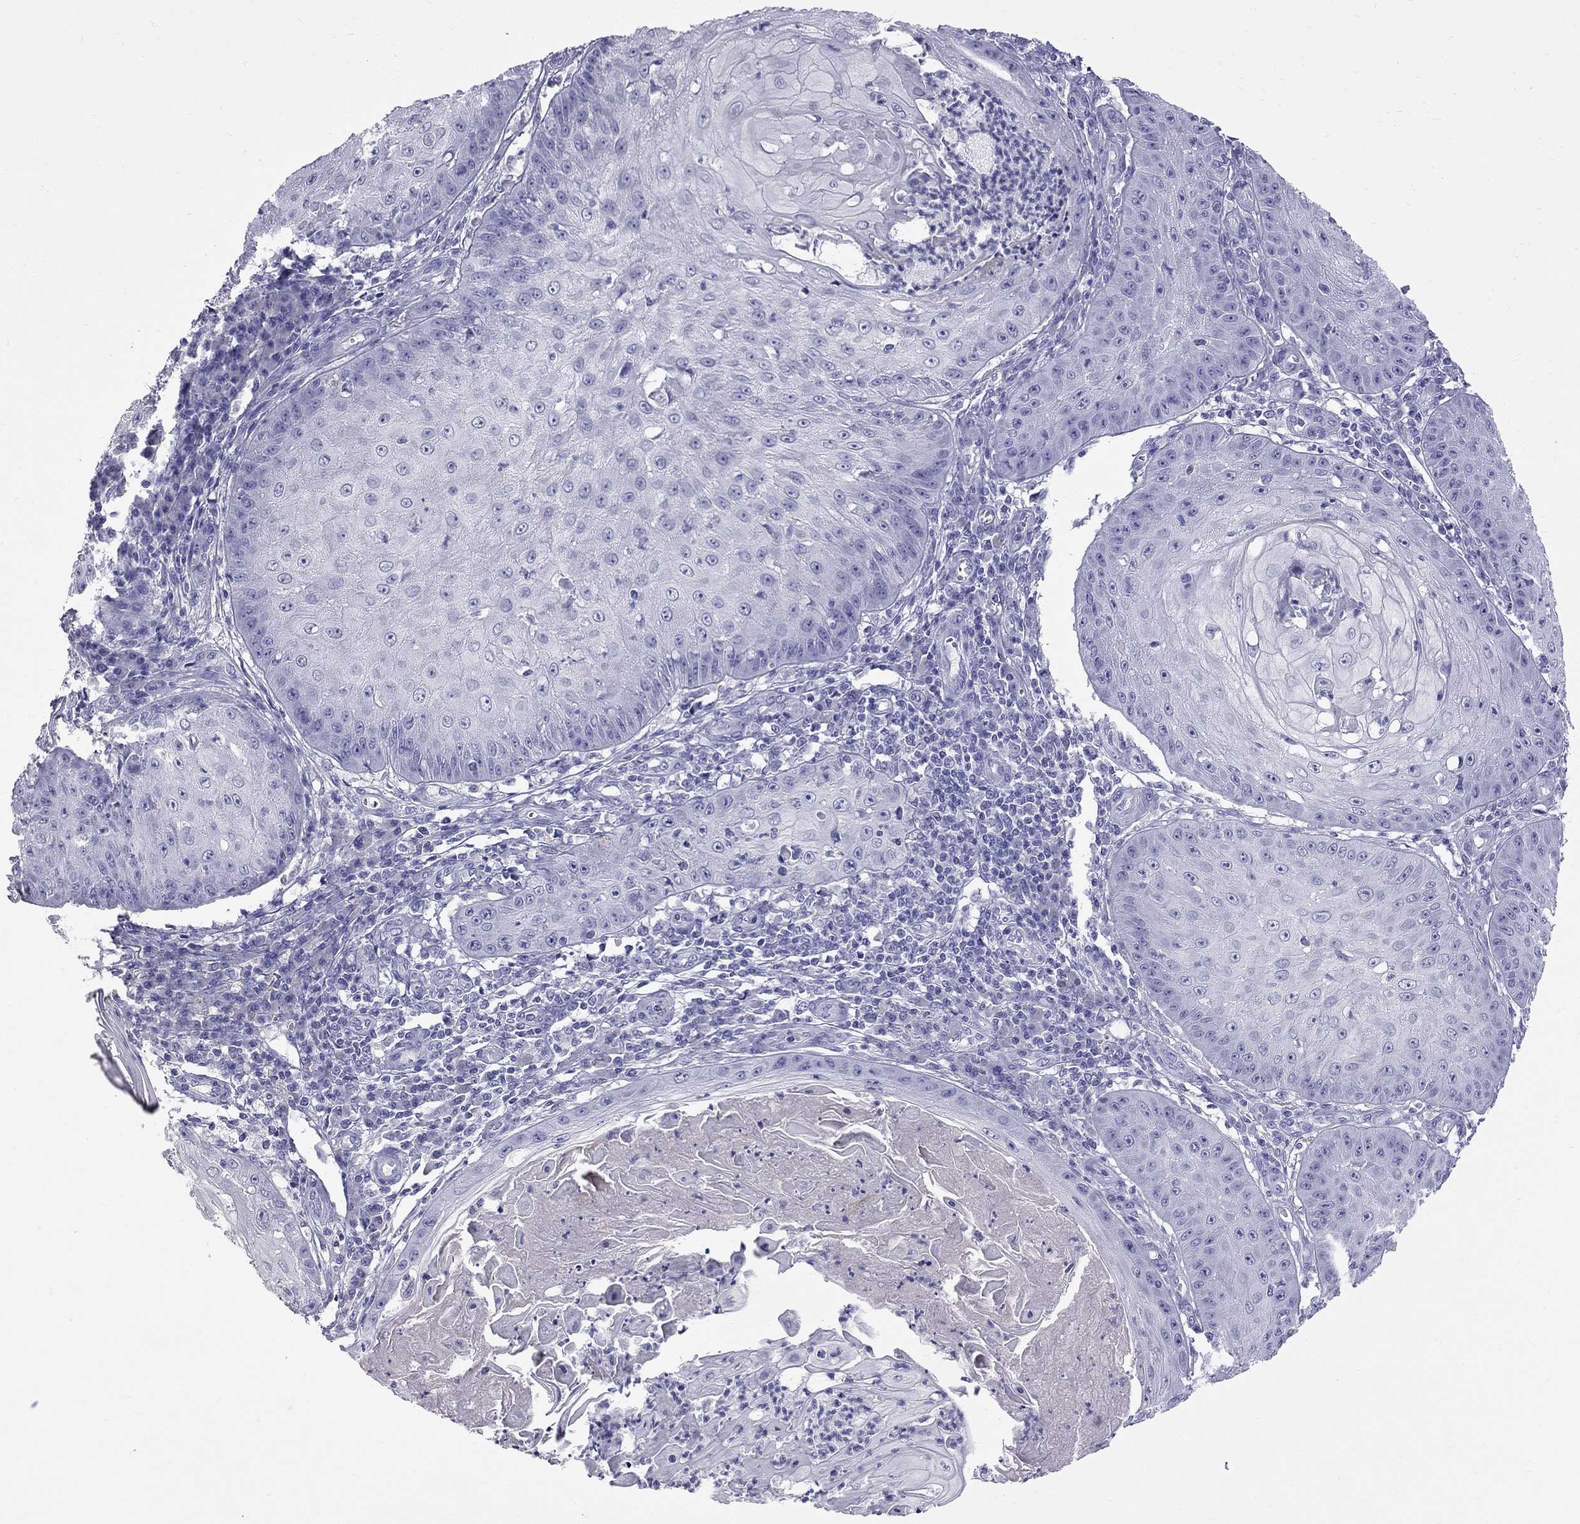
{"staining": {"intensity": "negative", "quantity": "none", "location": "none"}, "tissue": "skin cancer", "cell_type": "Tumor cells", "image_type": "cancer", "snomed": [{"axis": "morphology", "description": "Squamous cell carcinoma, NOS"}, {"axis": "topography", "description": "Skin"}], "caption": "This micrograph is of squamous cell carcinoma (skin) stained with immunohistochemistry to label a protein in brown with the nuclei are counter-stained blue. There is no expression in tumor cells. The staining was performed using DAB to visualize the protein expression in brown, while the nuclei were stained in blue with hematoxylin (Magnification: 20x).", "gene": "CFAP91", "patient": {"sex": "male", "age": 70}}